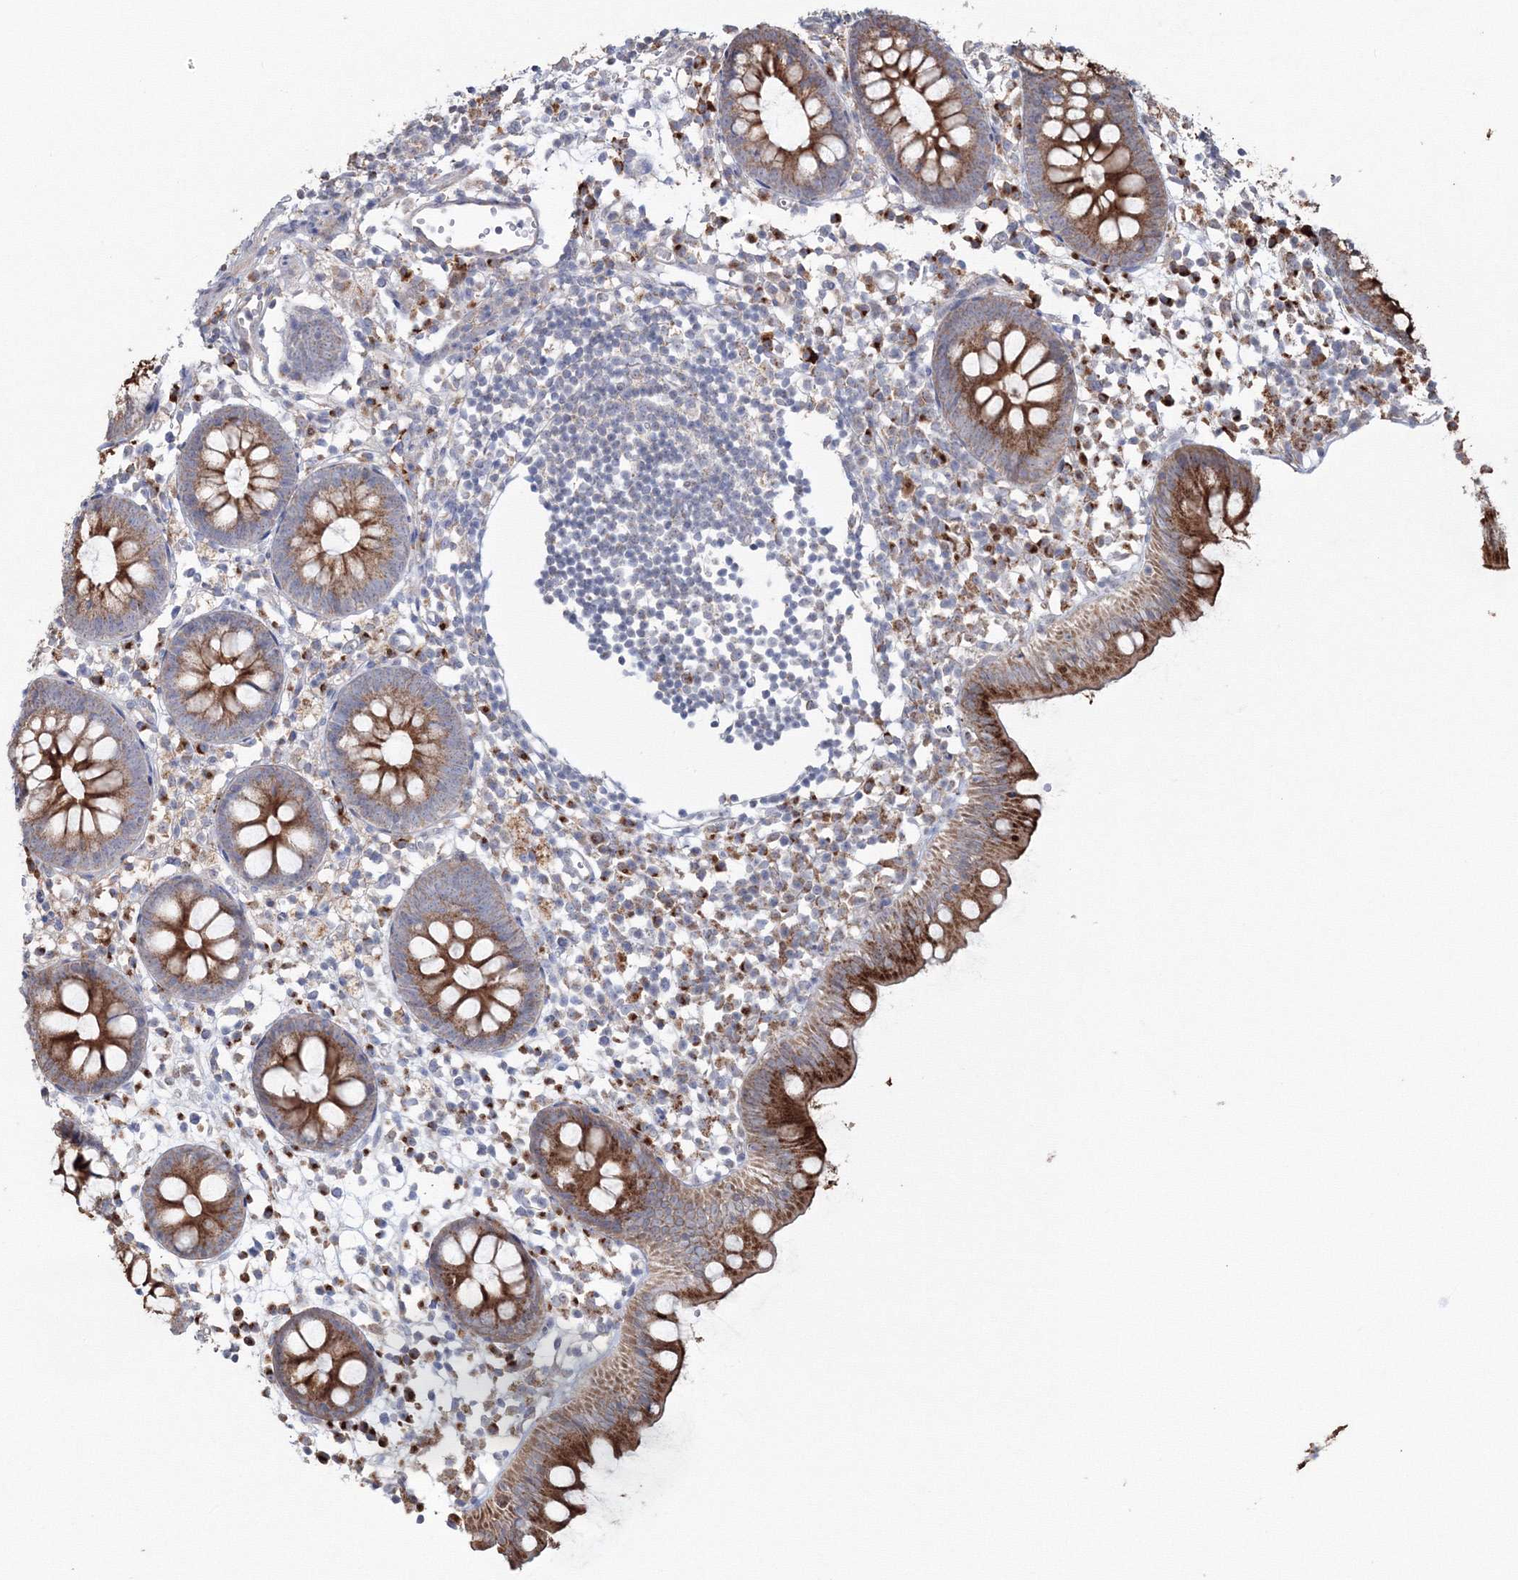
{"staining": {"intensity": "moderate", "quantity": ">75%", "location": "cytoplasmic/membranous"}, "tissue": "appendix", "cell_type": "Glandular cells", "image_type": "normal", "snomed": [{"axis": "morphology", "description": "Normal tissue, NOS"}, {"axis": "topography", "description": "Appendix"}], "caption": "A medium amount of moderate cytoplasmic/membranous expression is seen in approximately >75% of glandular cells in normal appendix. The protein of interest is stained brown, and the nuclei are stained in blue (DAB IHC with brightfield microscopy, high magnification).", "gene": "PEX13", "patient": {"sex": "female", "age": 20}}